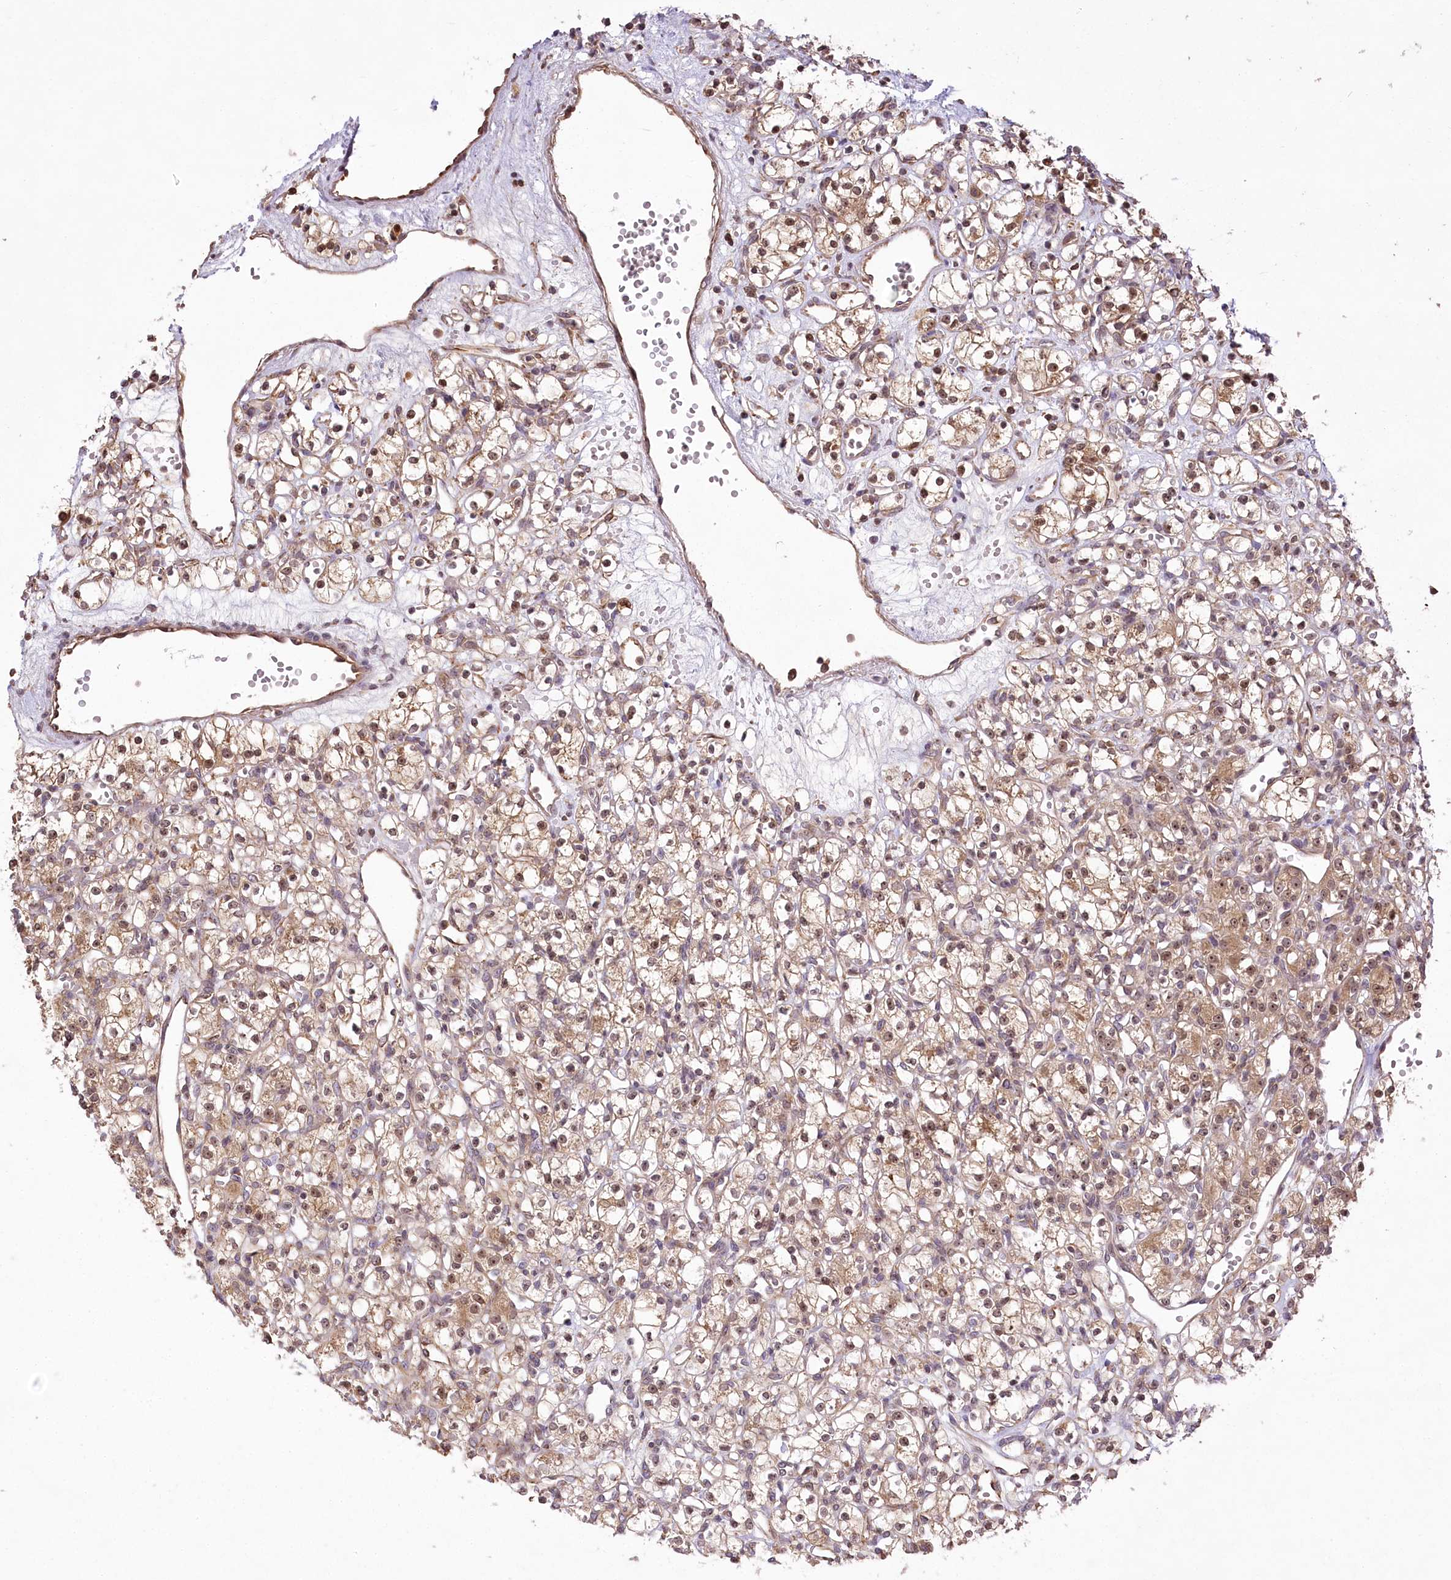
{"staining": {"intensity": "weak", "quantity": ">75%", "location": "cytoplasmic/membranous,nuclear"}, "tissue": "renal cancer", "cell_type": "Tumor cells", "image_type": "cancer", "snomed": [{"axis": "morphology", "description": "Adenocarcinoma, NOS"}, {"axis": "topography", "description": "Kidney"}], "caption": "The photomicrograph demonstrates immunohistochemical staining of adenocarcinoma (renal). There is weak cytoplasmic/membranous and nuclear expression is present in about >75% of tumor cells.", "gene": "SERGEF", "patient": {"sex": "female", "age": 59}}